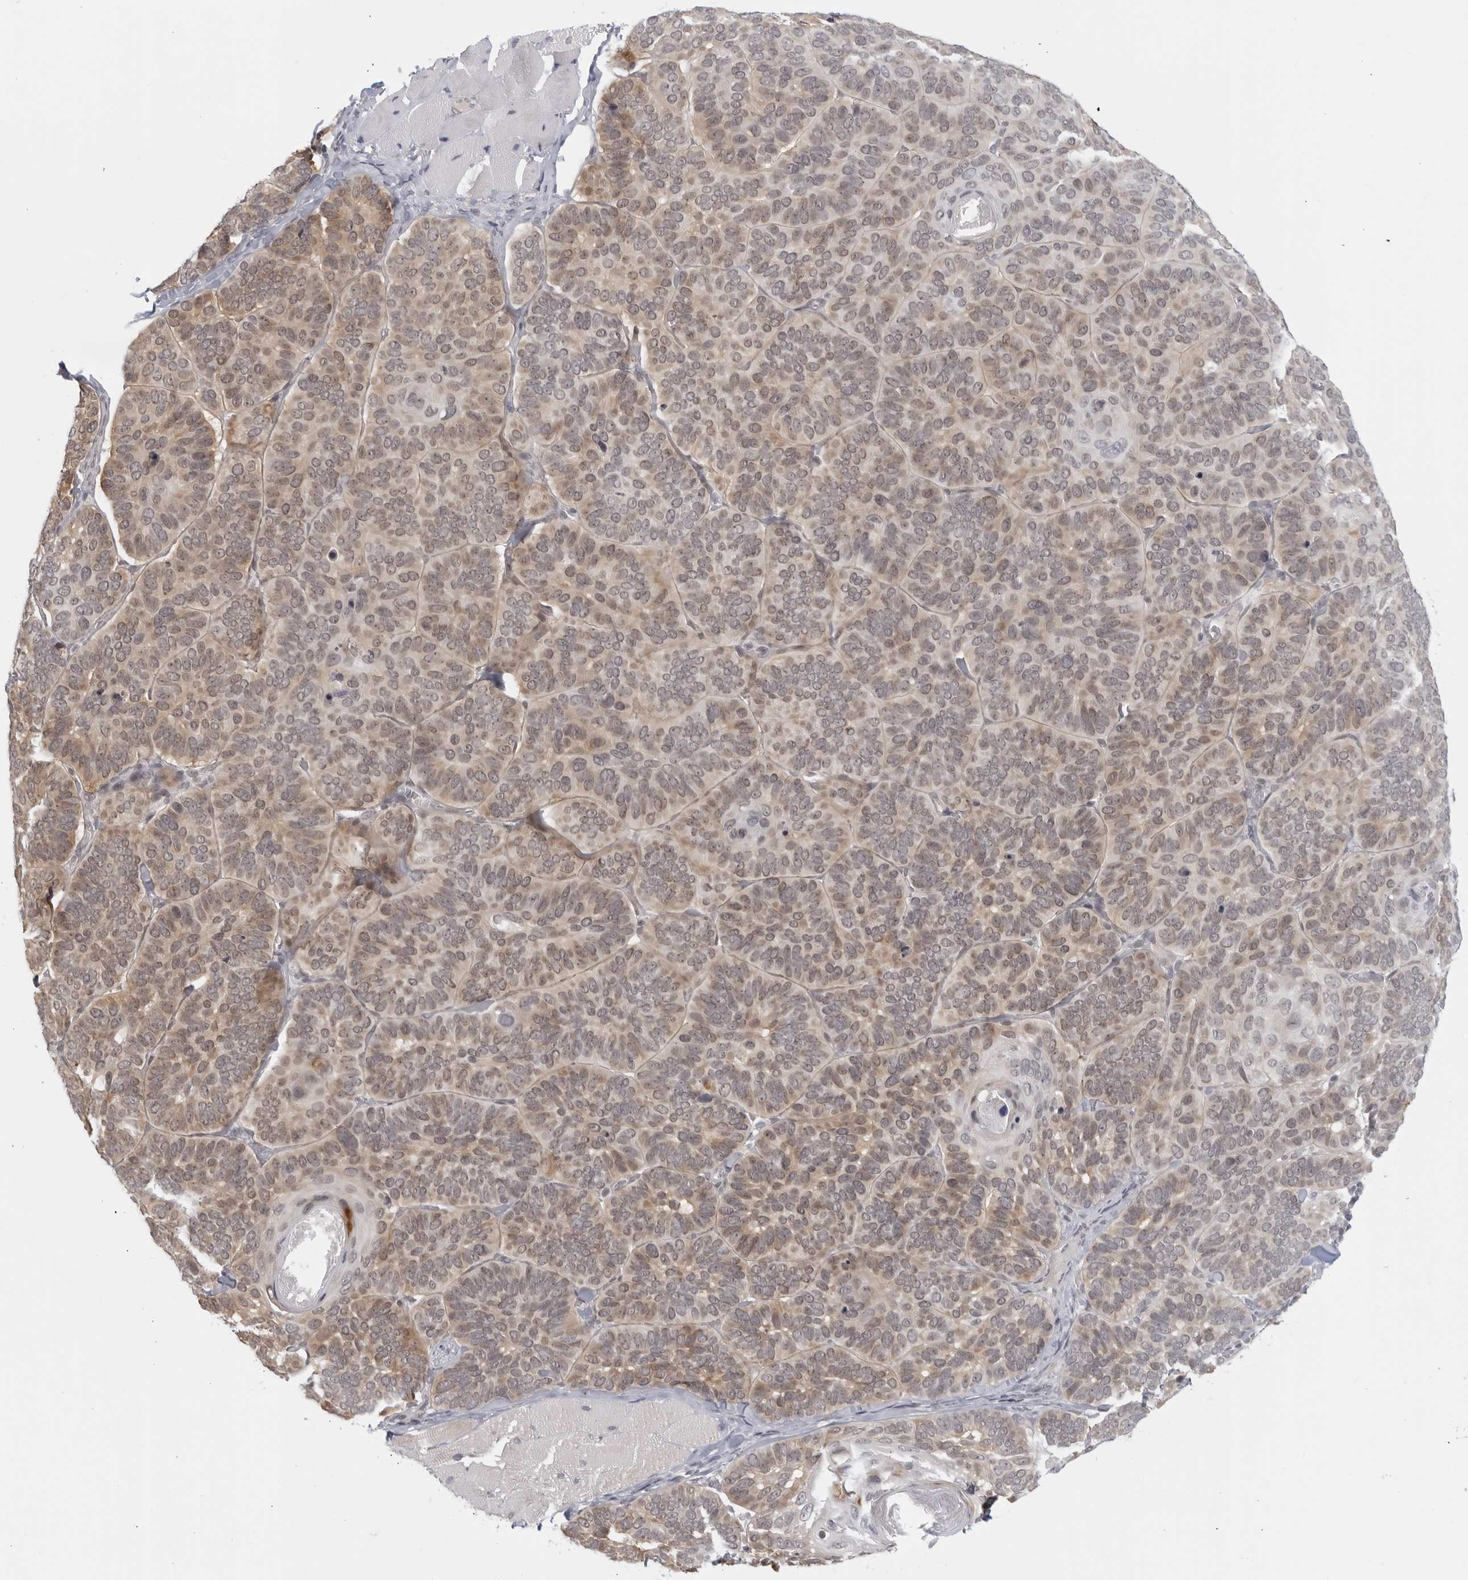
{"staining": {"intensity": "weak", "quantity": ">75%", "location": "cytoplasmic/membranous,nuclear"}, "tissue": "skin cancer", "cell_type": "Tumor cells", "image_type": "cancer", "snomed": [{"axis": "morphology", "description": "Basal cell carcinoma"}, {"axis": "topography", "description": "Skin"}], "caption": "DAB (3,3'-diaminobenzidine) immunohistochemical staining of skin cancer (basal cell carcinoma) shows weak cytoplasmic/membranous and nuclear protein staining in about >75% of tumor cells. Nuclei are stained in blue.", "gene": "RAB11FIP3", "patient": {"sex": "male", "age": 62}}